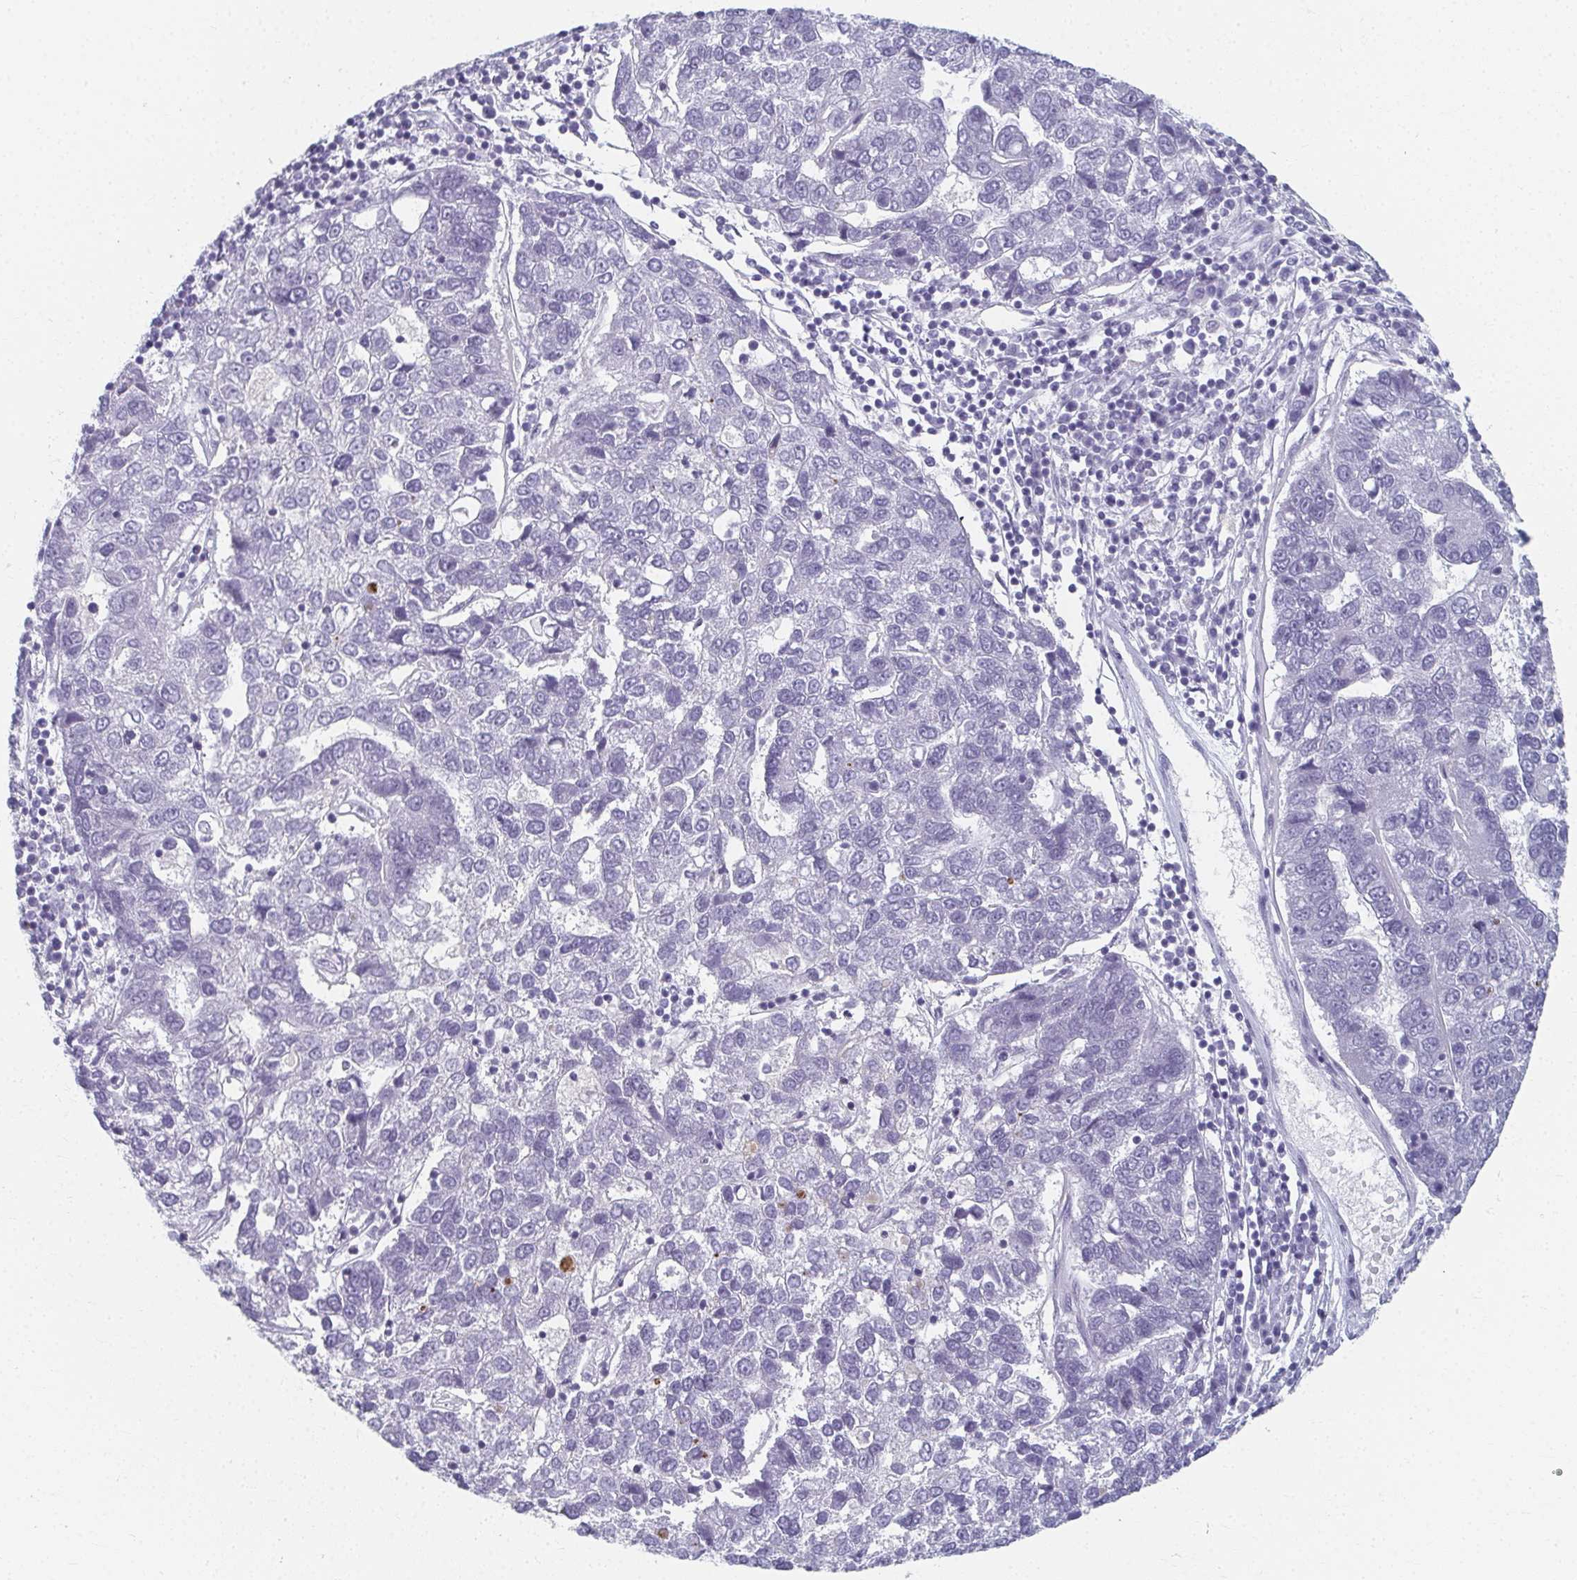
{"staining": {"intensity": "negative", "quantity": "none", "location": "none"}, "tissue": "pancreatic cancer", "cell_type": "Tumor cells", "image_type": "cancer", "snomed": [{"axis": "morphology", "description": "Adenocarcinoma, NOS"}, {"axis": "topography", "description": "Pancreas"}], "caption": "Protein analysis of pancreatic cancer (adenocarcinoma) displays no significant expression in tumor cells. The staining was performed using DAB to visualize the protein expression in brown, while the nuclei were stained in blue with hematoxylin (Magnification: 20x).", "gene": "CAMKV", "patient": {"sex": "female", "age": 61}}